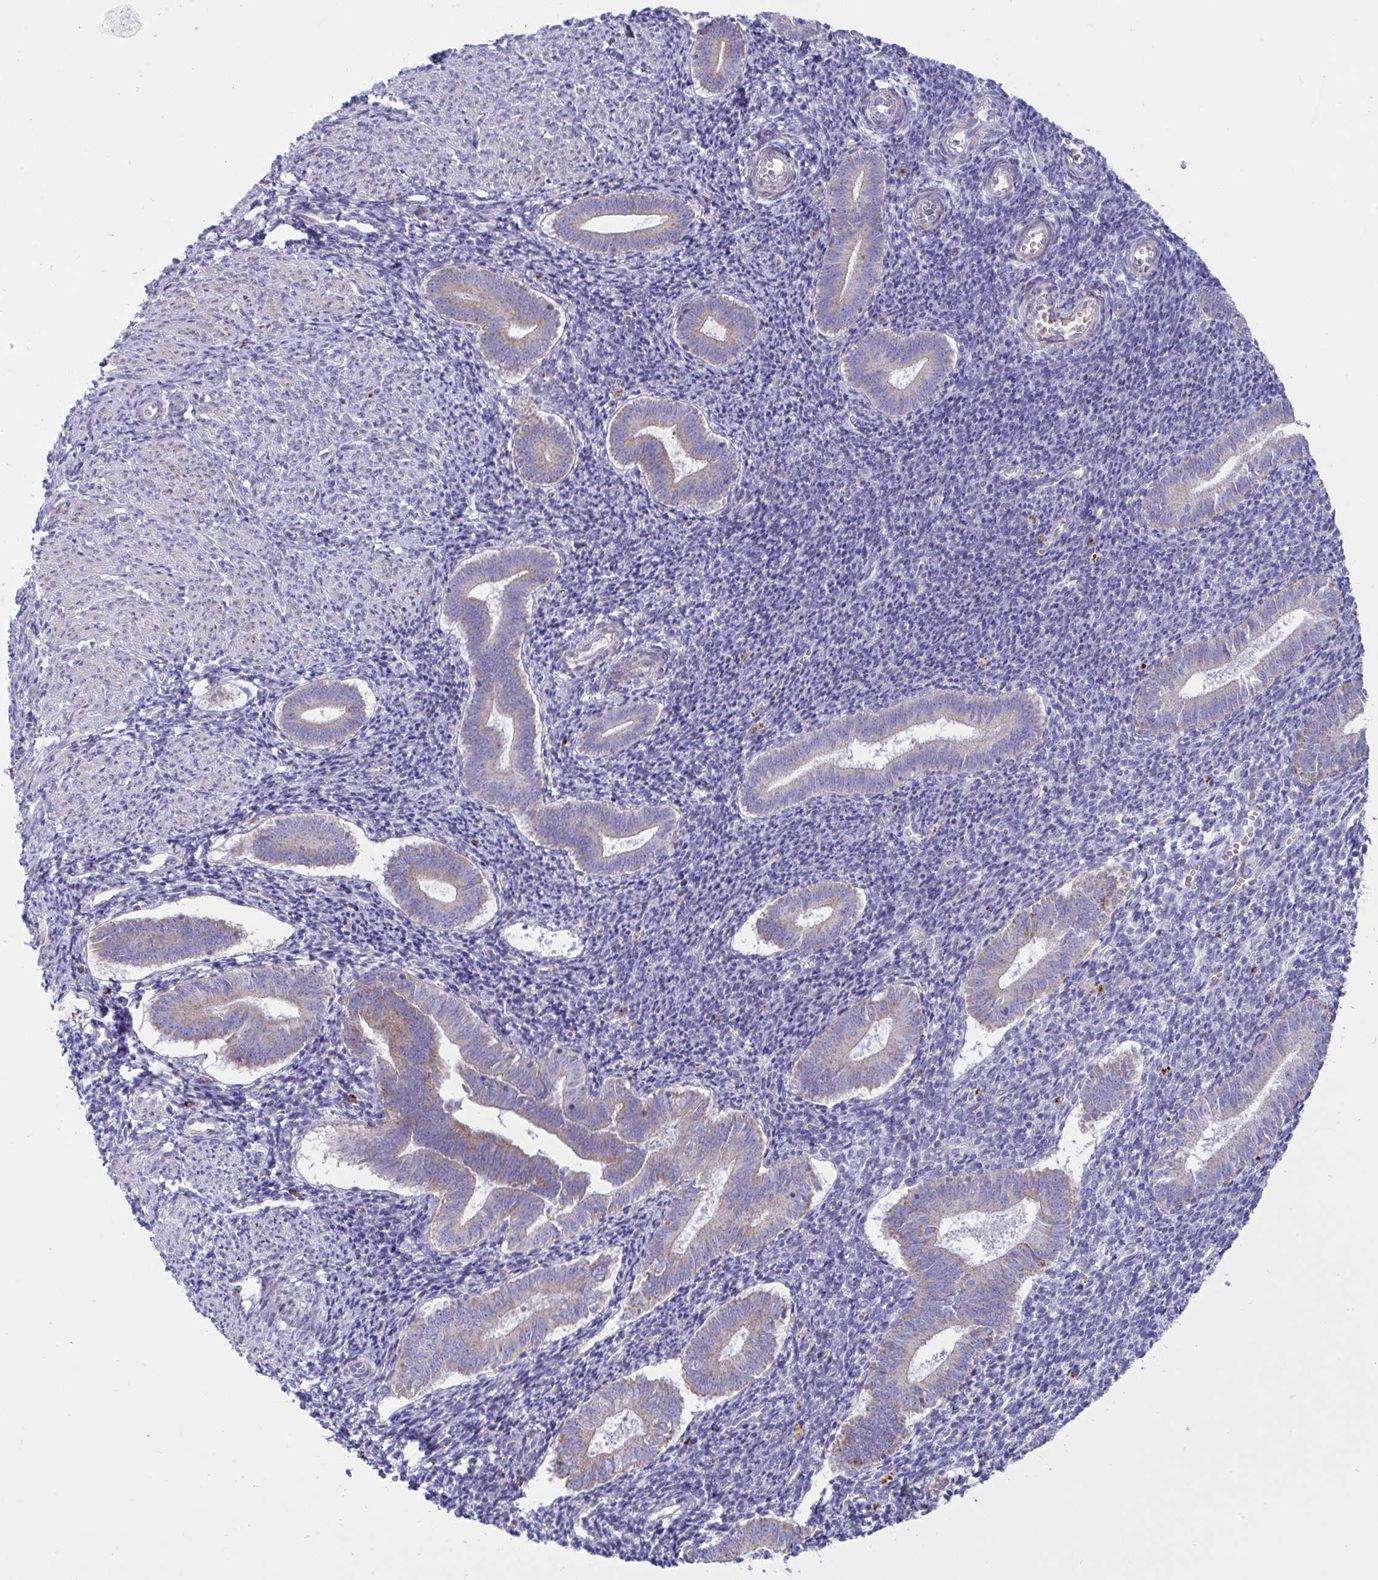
{"staining": {"intensity": "negative", "quantity": "none", "location": "none"}, "tissue": "endometrium", "cell_type": "Cells in endometrial stroma", "image_type": "normal", "snomed": [{"axis": "morphology", "description": "Normal tissue, NOS"}, {"axis": "topography", "description": "Endometrium"}], "caption": "A high-resolution image shows IHC staining of normal endometrium, which exhibits no significant expression in cells in endometrial stroma. (DAB IHC, high magnification).", "gene": "NTN1", "patient": {"sex": "female", "age": 25}}